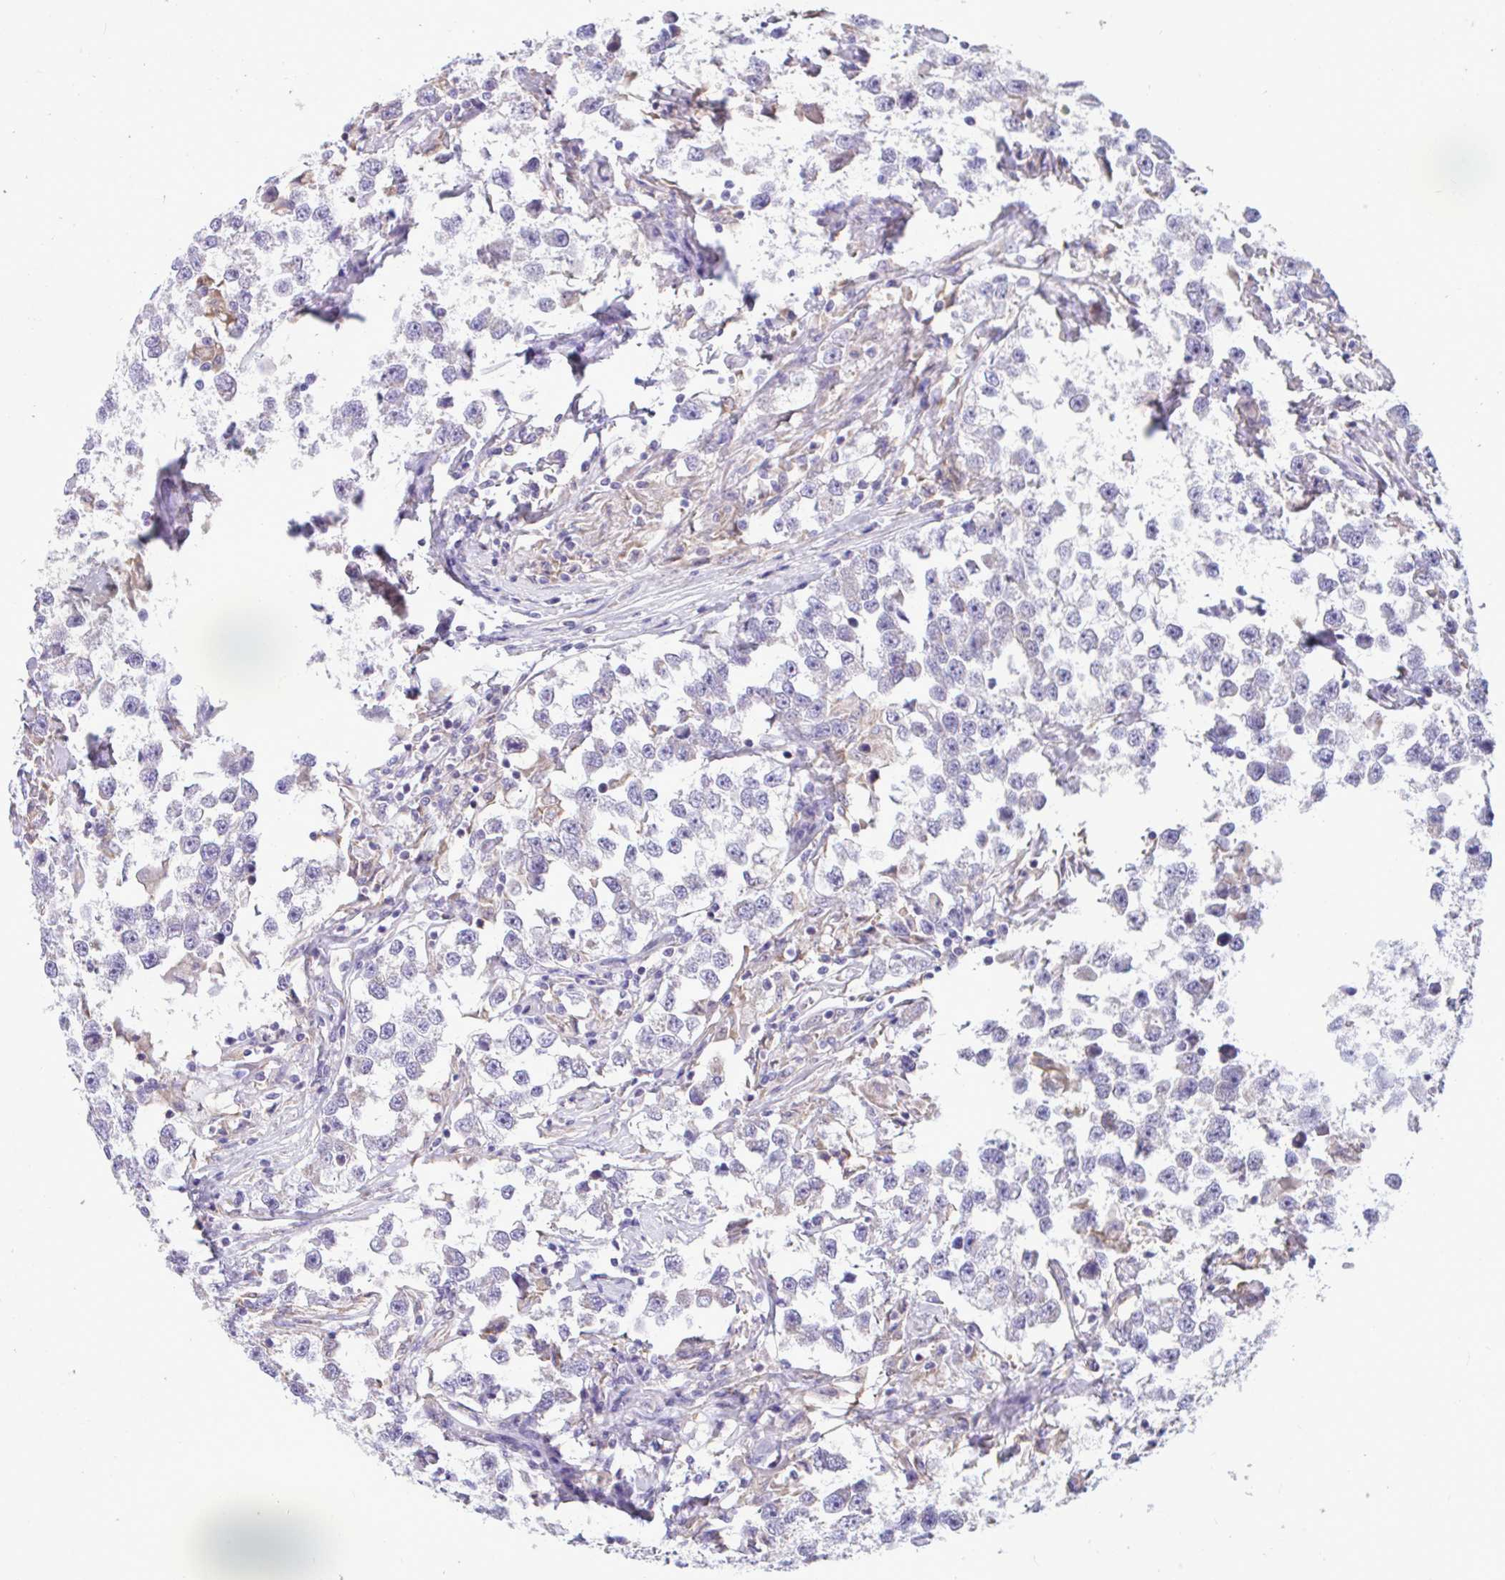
{"staining": {"intensity": "negative", "quantity": "none", "location": "none"}, "tissue": "testis cancer", "cell_type": "Tumor cells", "image_type": "cancer", "snomed": [{"axis": "morphology", "description": "Seminoma, NOS"}, {"axis": "topography", "description": "Testis"}], "caption": "The micrograph shows no staining of tumor cells in seminoma (testis).", "gene": "PIGK", "patient": {"sex": "male", "age": 46}}